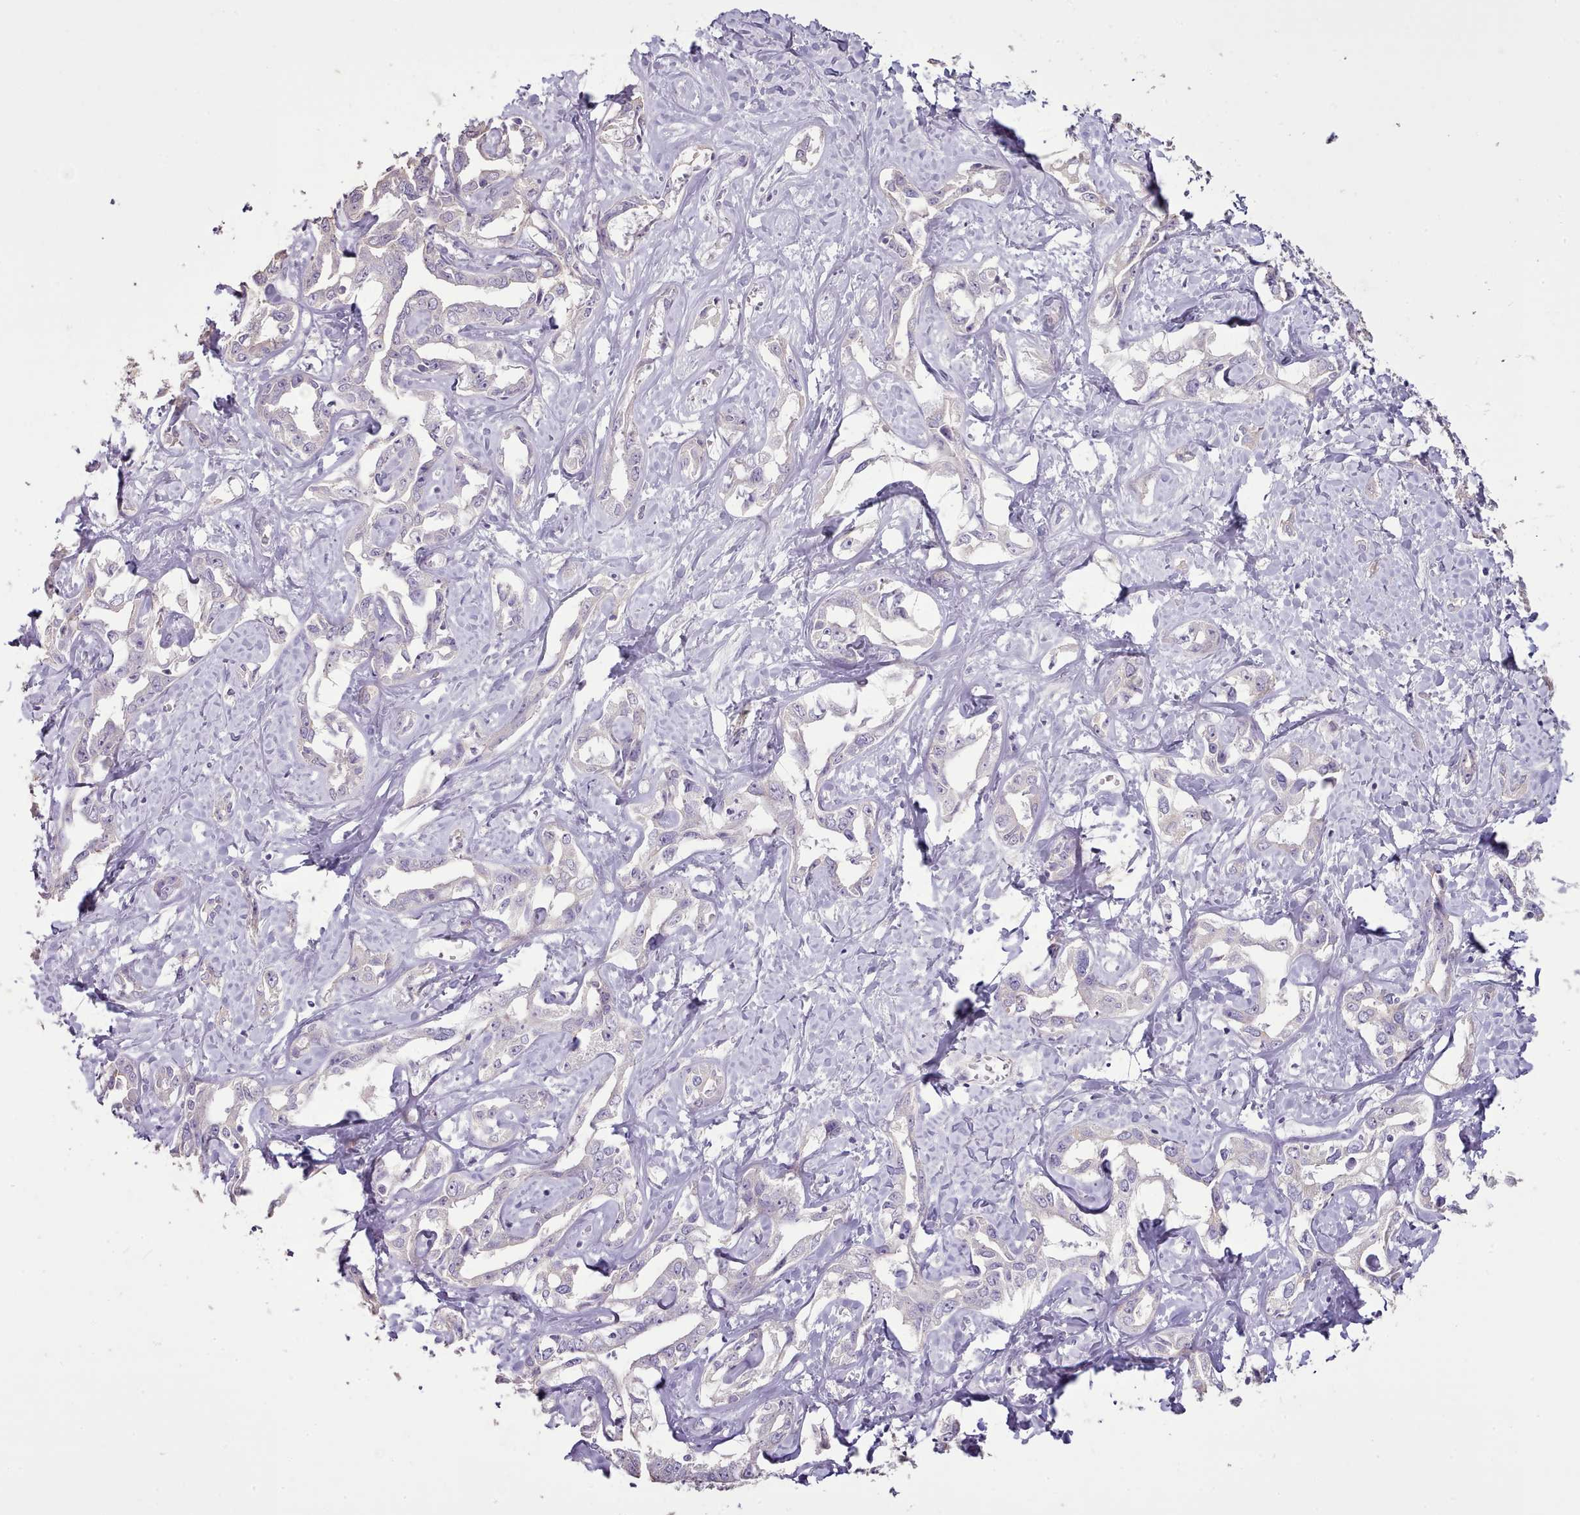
{"staining": {"intensity": "negative", "quantity": "none", "location": "none"}, "tissue": "liver cancer", "cell_type": "Tumor cells", "image_type": "cancer", "snomed": [{"axis": "morphology", "description": "Cholangiocarcinoma"}, {"axis": "topography", "description": "Liver"}], "caption": "Immunohistochemistry (IHC) histopathology image of neoplastic tissue: liver cancer (cholangiocarcinoma) stained with DAB exhibits no significant protein staining in tumor cells.", "gene": "BLOC1S2", "patient": {"sex": "male", "age": 59}}